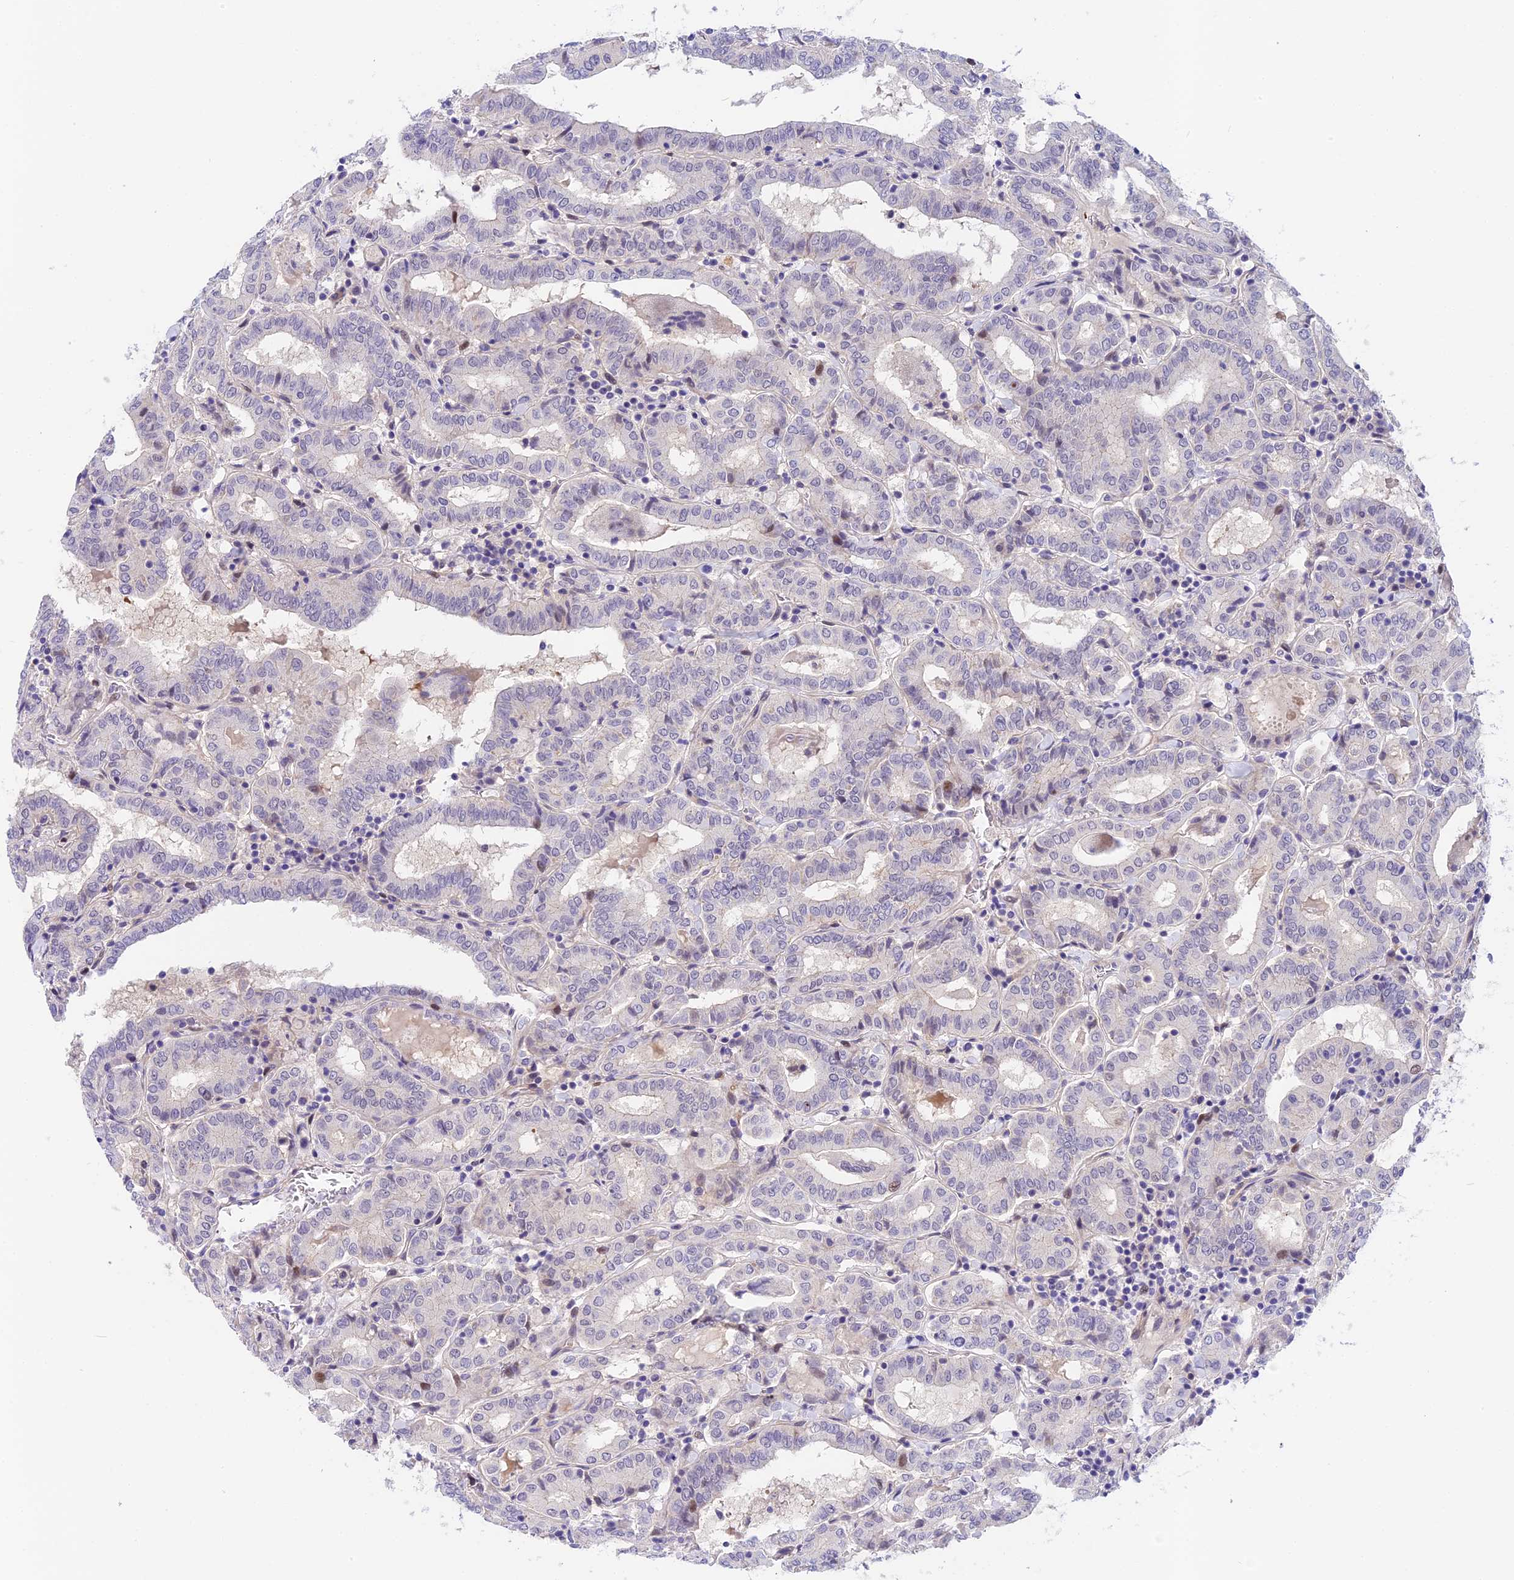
{"staining": {"intensity": "negative", "quantity": "none", "location": "none"}, "tissue": "thyroid cancer", "cell_type": "Tumor cells", "image_type": "cancer", "snomed": [{"axis": "morphology", "description": "Papillary adenocarcinoma, NOS"}, {"axis": "topography", "description": "Thyroid gland"}], "caption": "Protein analysis of papillary adenocarcinoma (thyroid) shows no significant staining in tumor cells. (DAB (3,3'-diaminobenzidine) immunohistochemistry visualized using brightfield microscopy, high magnification).", "gene": "MIDN", "patient": {"sex": "female", "age": 72}}